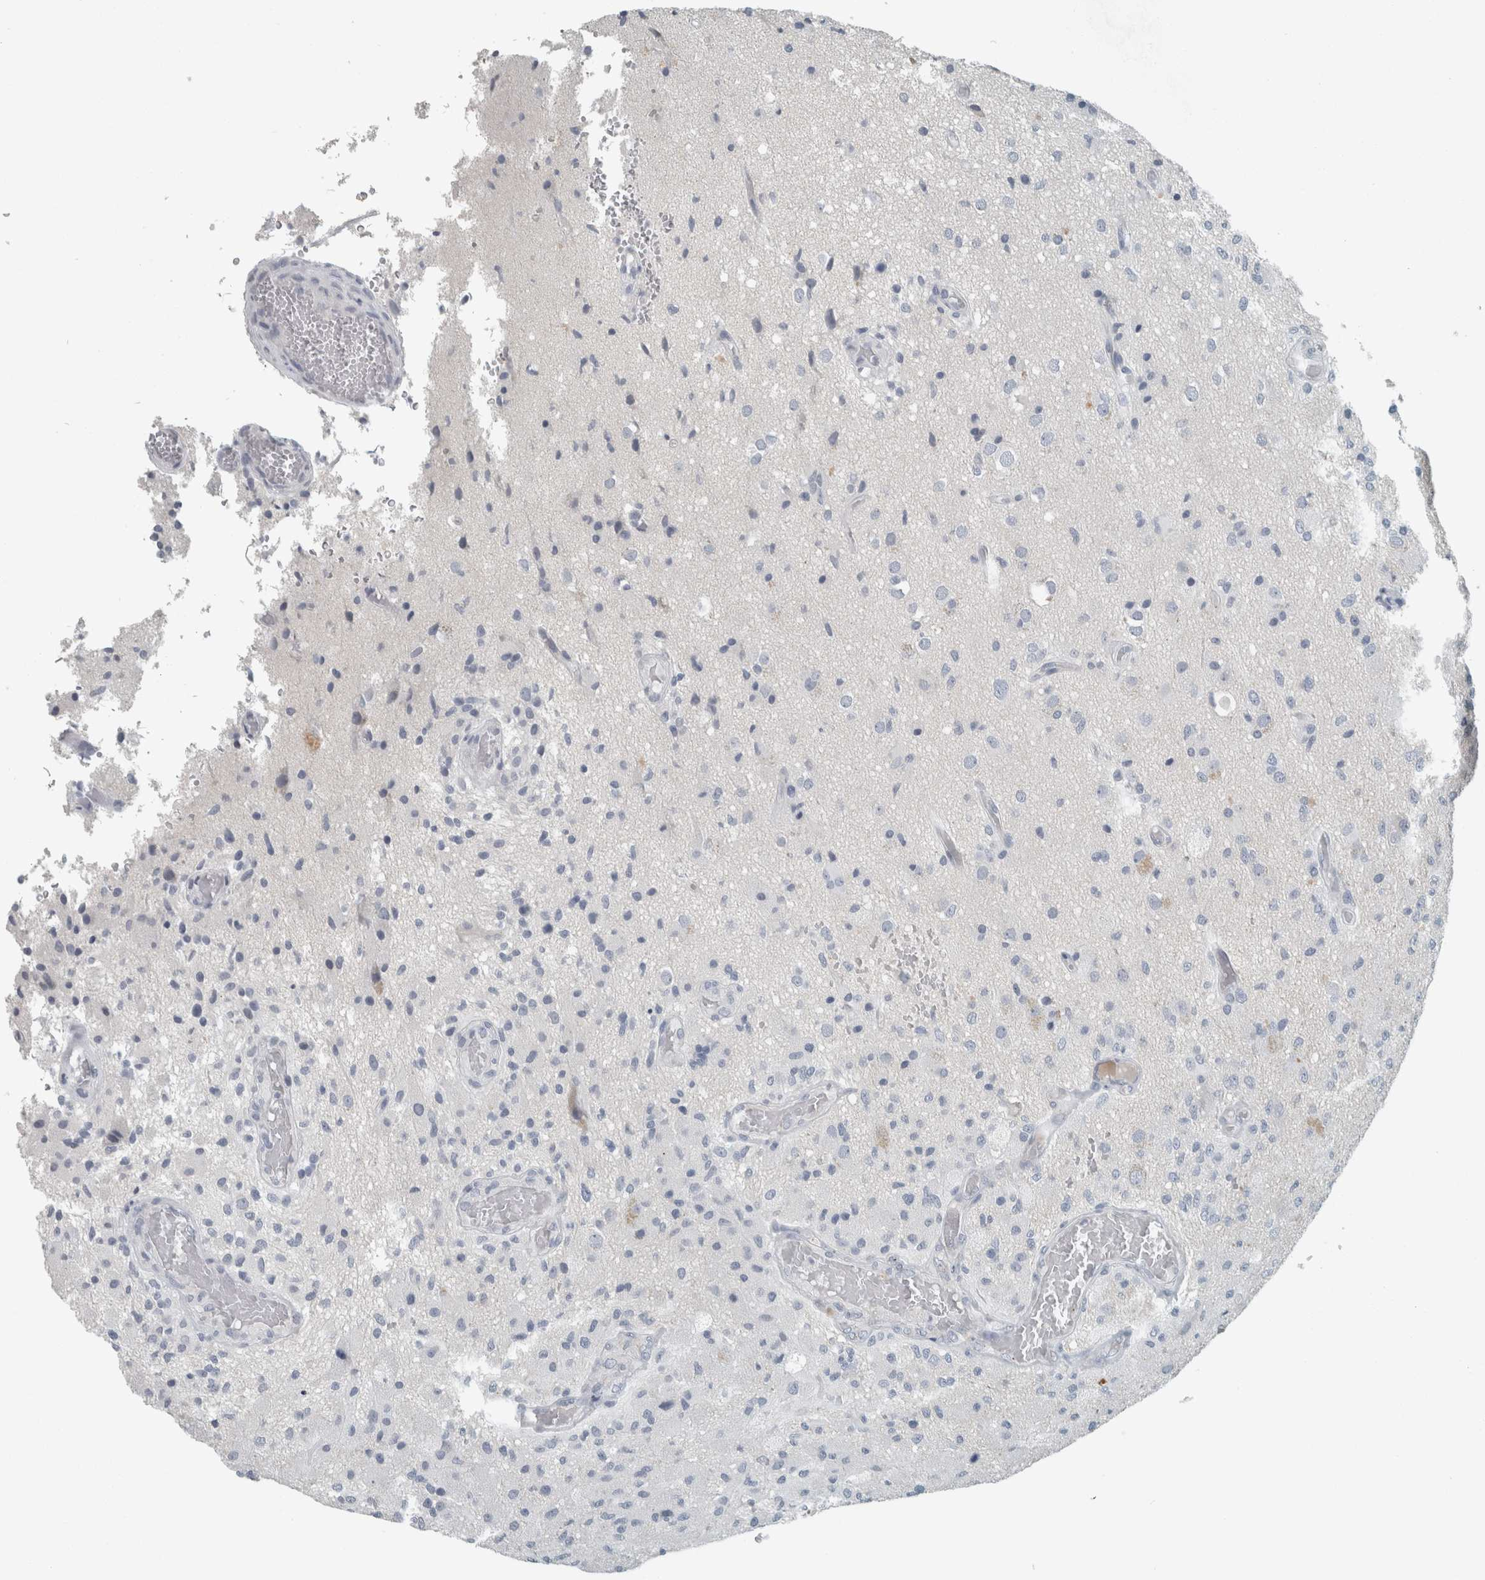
{"staining": {"intensity": "negative", "quantity": "none", "location": "none"}, "tissue": "glioma", "cell_type": "Tumor cells", "image_type": "cancer", "snomed": [{"axis": "morphology", "description": "Normal tissue, NOS"}, {"axis": "morphology", "description": "Glioma, malignant, High grade"}, {"axis": "topography", "description": "Cerebral cortex"}], "caption": "Photomicrograph shows no significant protein staining in tumor cells of malignant high-grade glioma.", "gene": "KIF1C", "patient": {"sex": "male", "age": 77}}